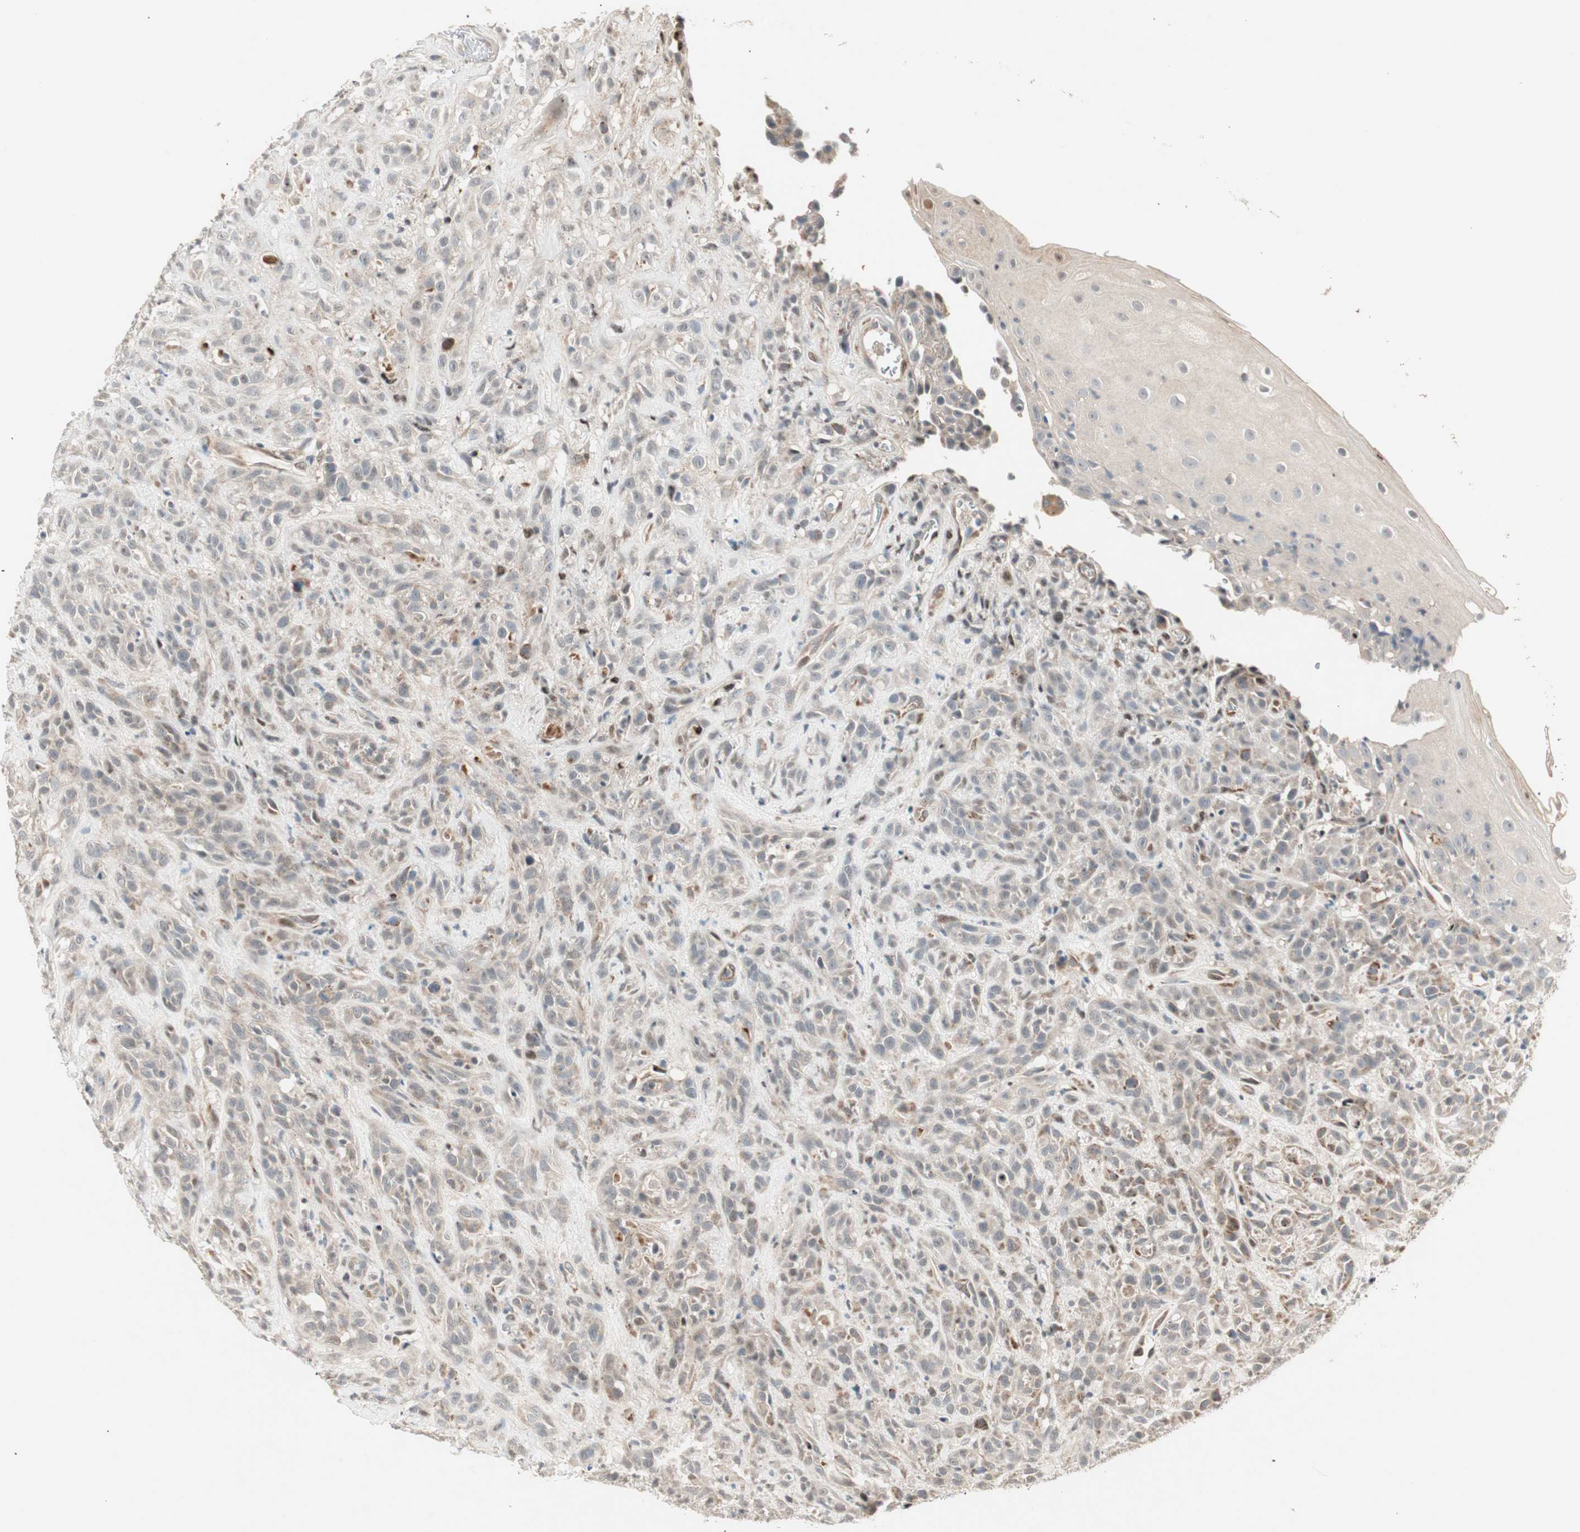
{"staining": {"intensity": "weak", "quantity": "25%-75%", "location": "cytoplasmic/membranous"}, "tissue": "head and neck cancer", "cell_type": "Tumor cells", "image_type": "cancer", "snomed": [{"axis": "morphology", "description": "Normal tissue, NOS"}, {"axis": "morphology", "description": "Squamous cell carcinoma, NOS"}, {"axis": "topography", "description": "Cartilage tissue"}, {"axis": "topography", "description": "Head-Neck"}], "caption": "Protein expression analysis of human head and neck squamous cell carcinoma reveals weak cytoplasmic/membranous positivity in about 25%-75% of tumor cells.", "gene": "ACSL5", "patient": {"sex": "male", "age": 62}}